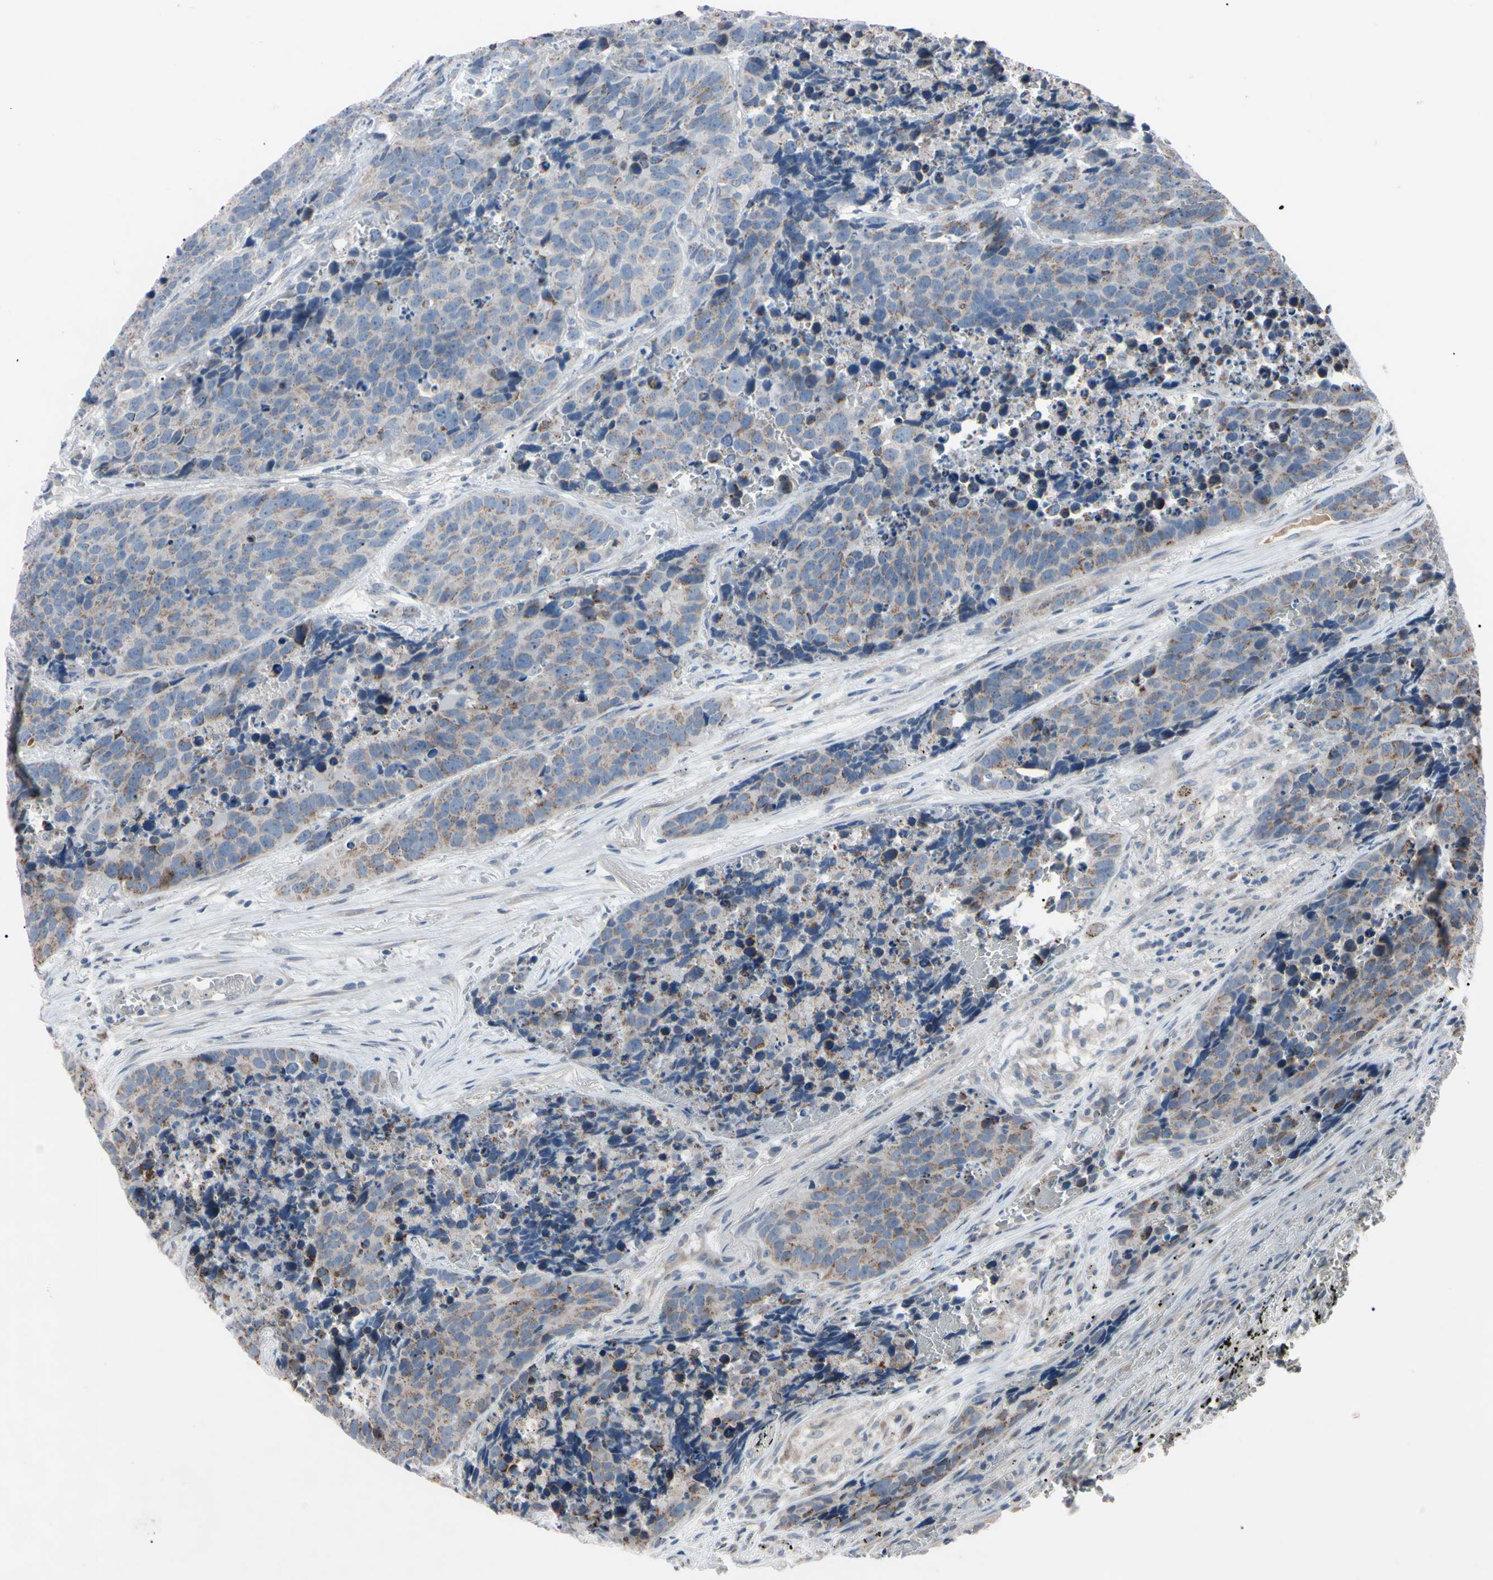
{"staining": {"intensity": "negative", "quantity": "none", "location": "none"}, "tissue": "carcinoid", "cell_type": "Tumor cells", "image_type": "cancer", "snomed": [{"axis": "morphology", "description": "Carcinoid, malignant, NOS"}, {"axis": "topography", "description": "Lung"}], "caption": "A micrograph of human carcinoid (malignant) is negative for staining in tumor cells.", "gene": "TNFRSF1A", "patient": {"sex": "male", "age": 60}}